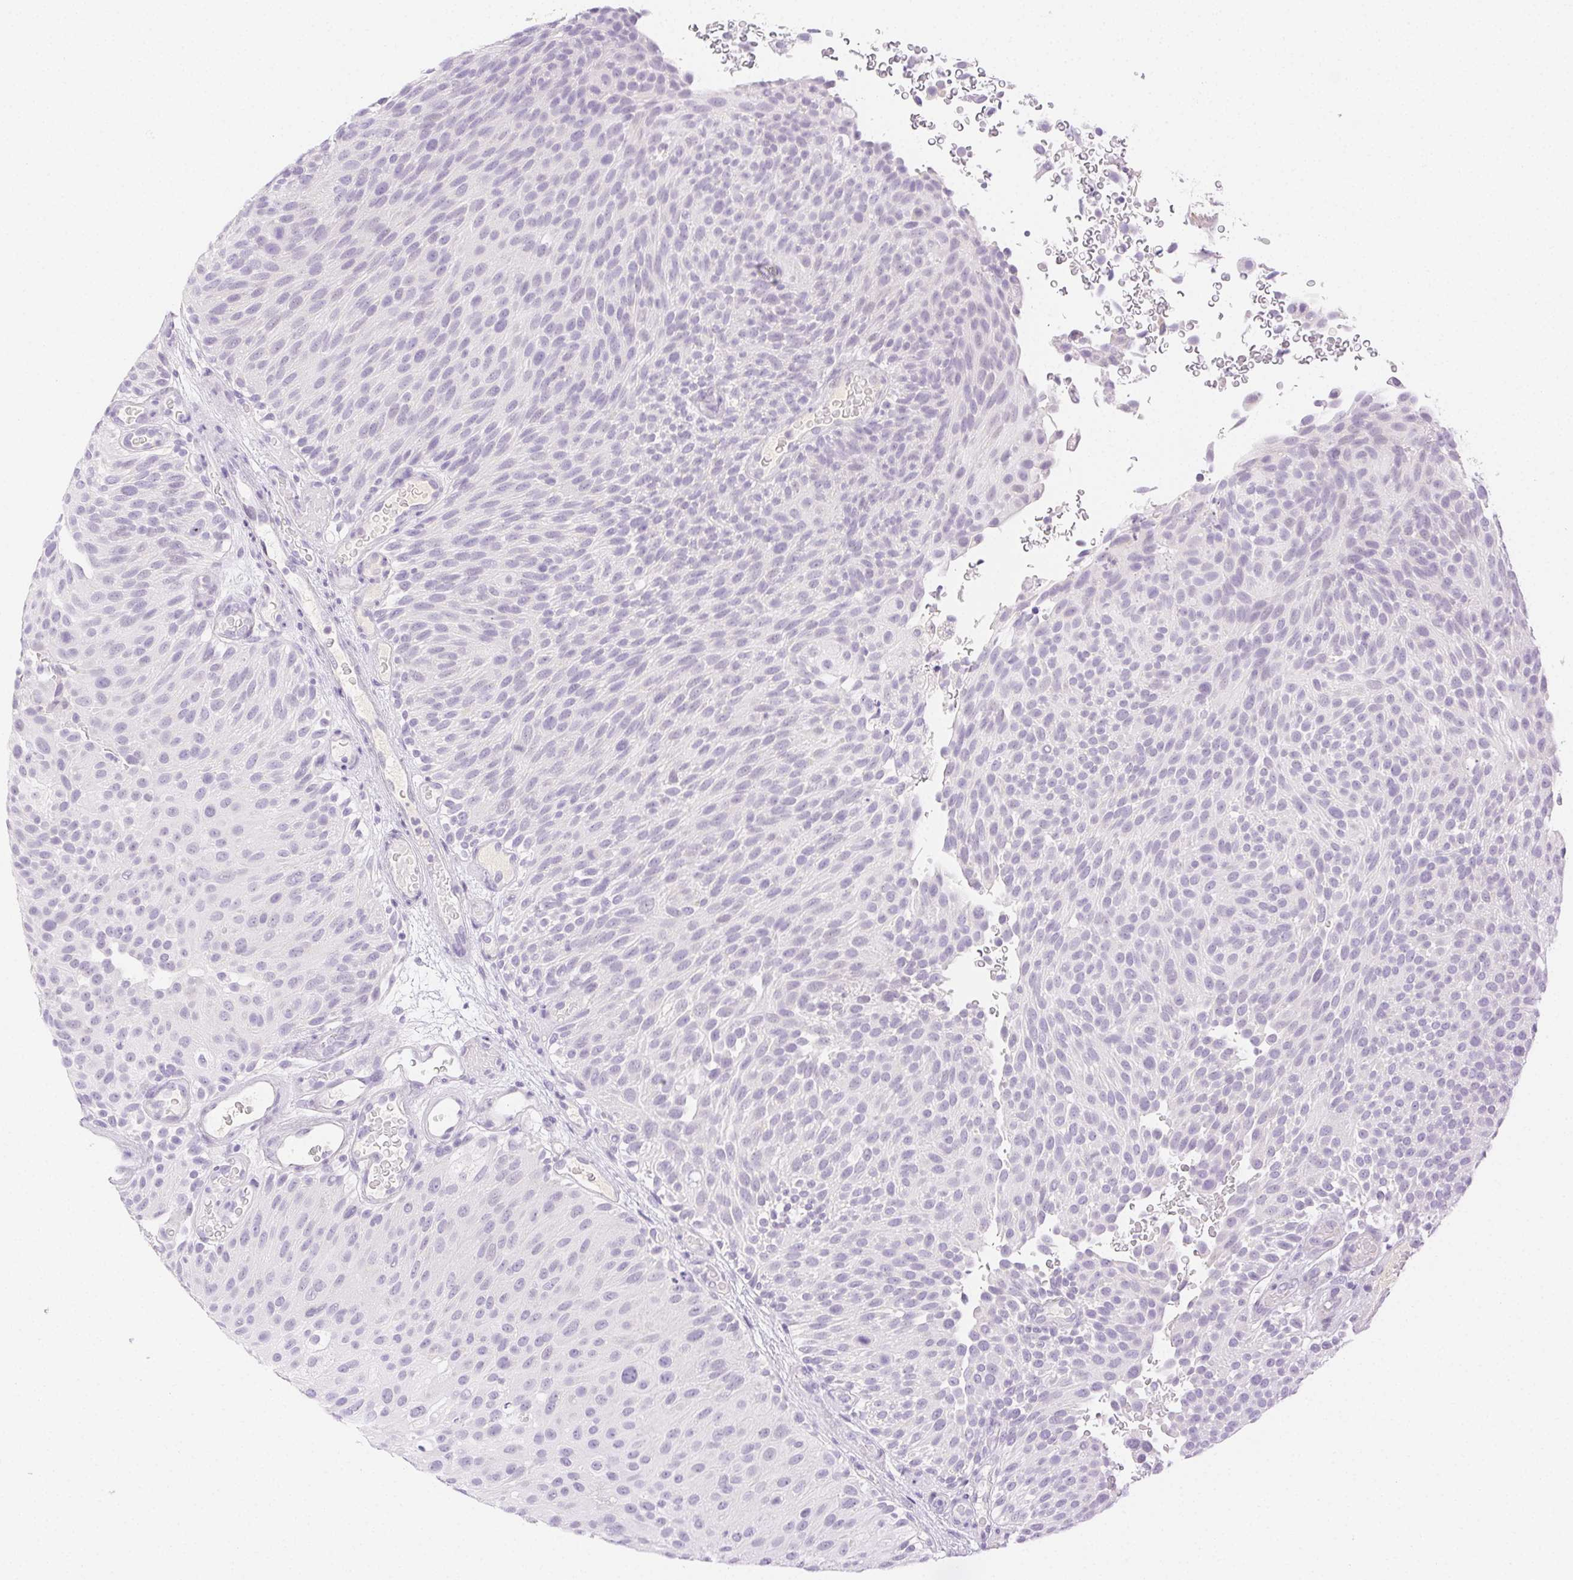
{"staining": {"intensity": "negative", "quantity": "none", "location": "none"}, "tissue": "urothelial cancer", "cell_type": "Tumor cells", "image_type": "cancer", "snomed": [{"axis": "morphology", "description": "Urothelial carcinoma, Low grade"}, {"axis": "topography", "description": "Urinary bladder"}], "caption": "The histopathology image shows no significant staining in tumor cells of urothelial cancer.", "gene": "SPACA4", "patient": {"sex": "male", "age": 78}}